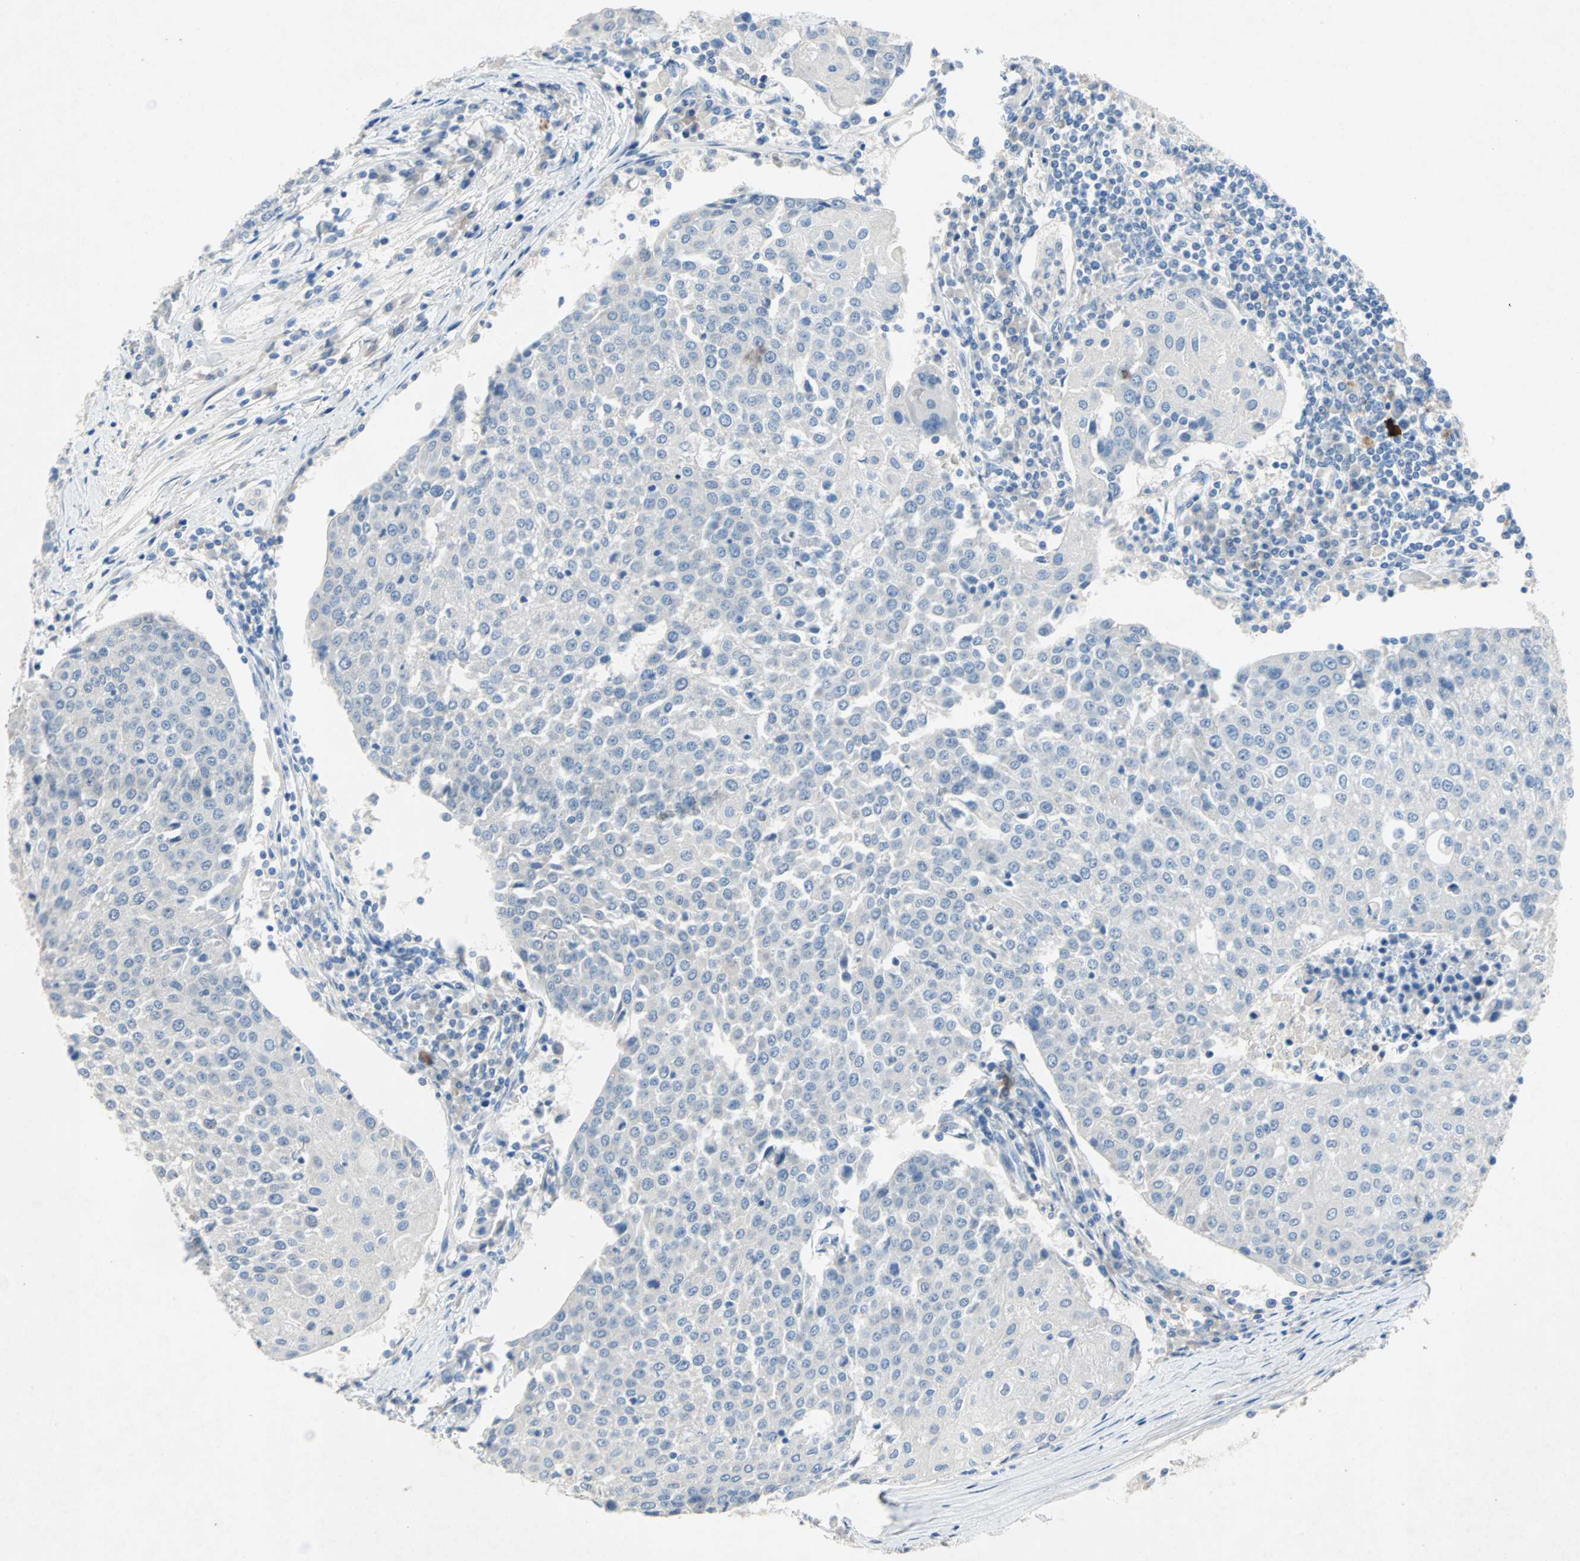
{"staining": {"intensity": "negative", "quantity": "none", "location": "none"}, "tissue": "urothelial cancer", "cell_type": "Tumor cells", "image_type": "cancer", "snomed": [{"axis": "morphology", "description": "Urothelial carcinoma, High grade"}, {"axis": "topography", "description": "Urinary bladder"}], "caption": "Tumor cells show no significant protein expression in urothelial cancer.", "gene": "PCDHB2", "patient": {"sex": "female", "age": 85}}